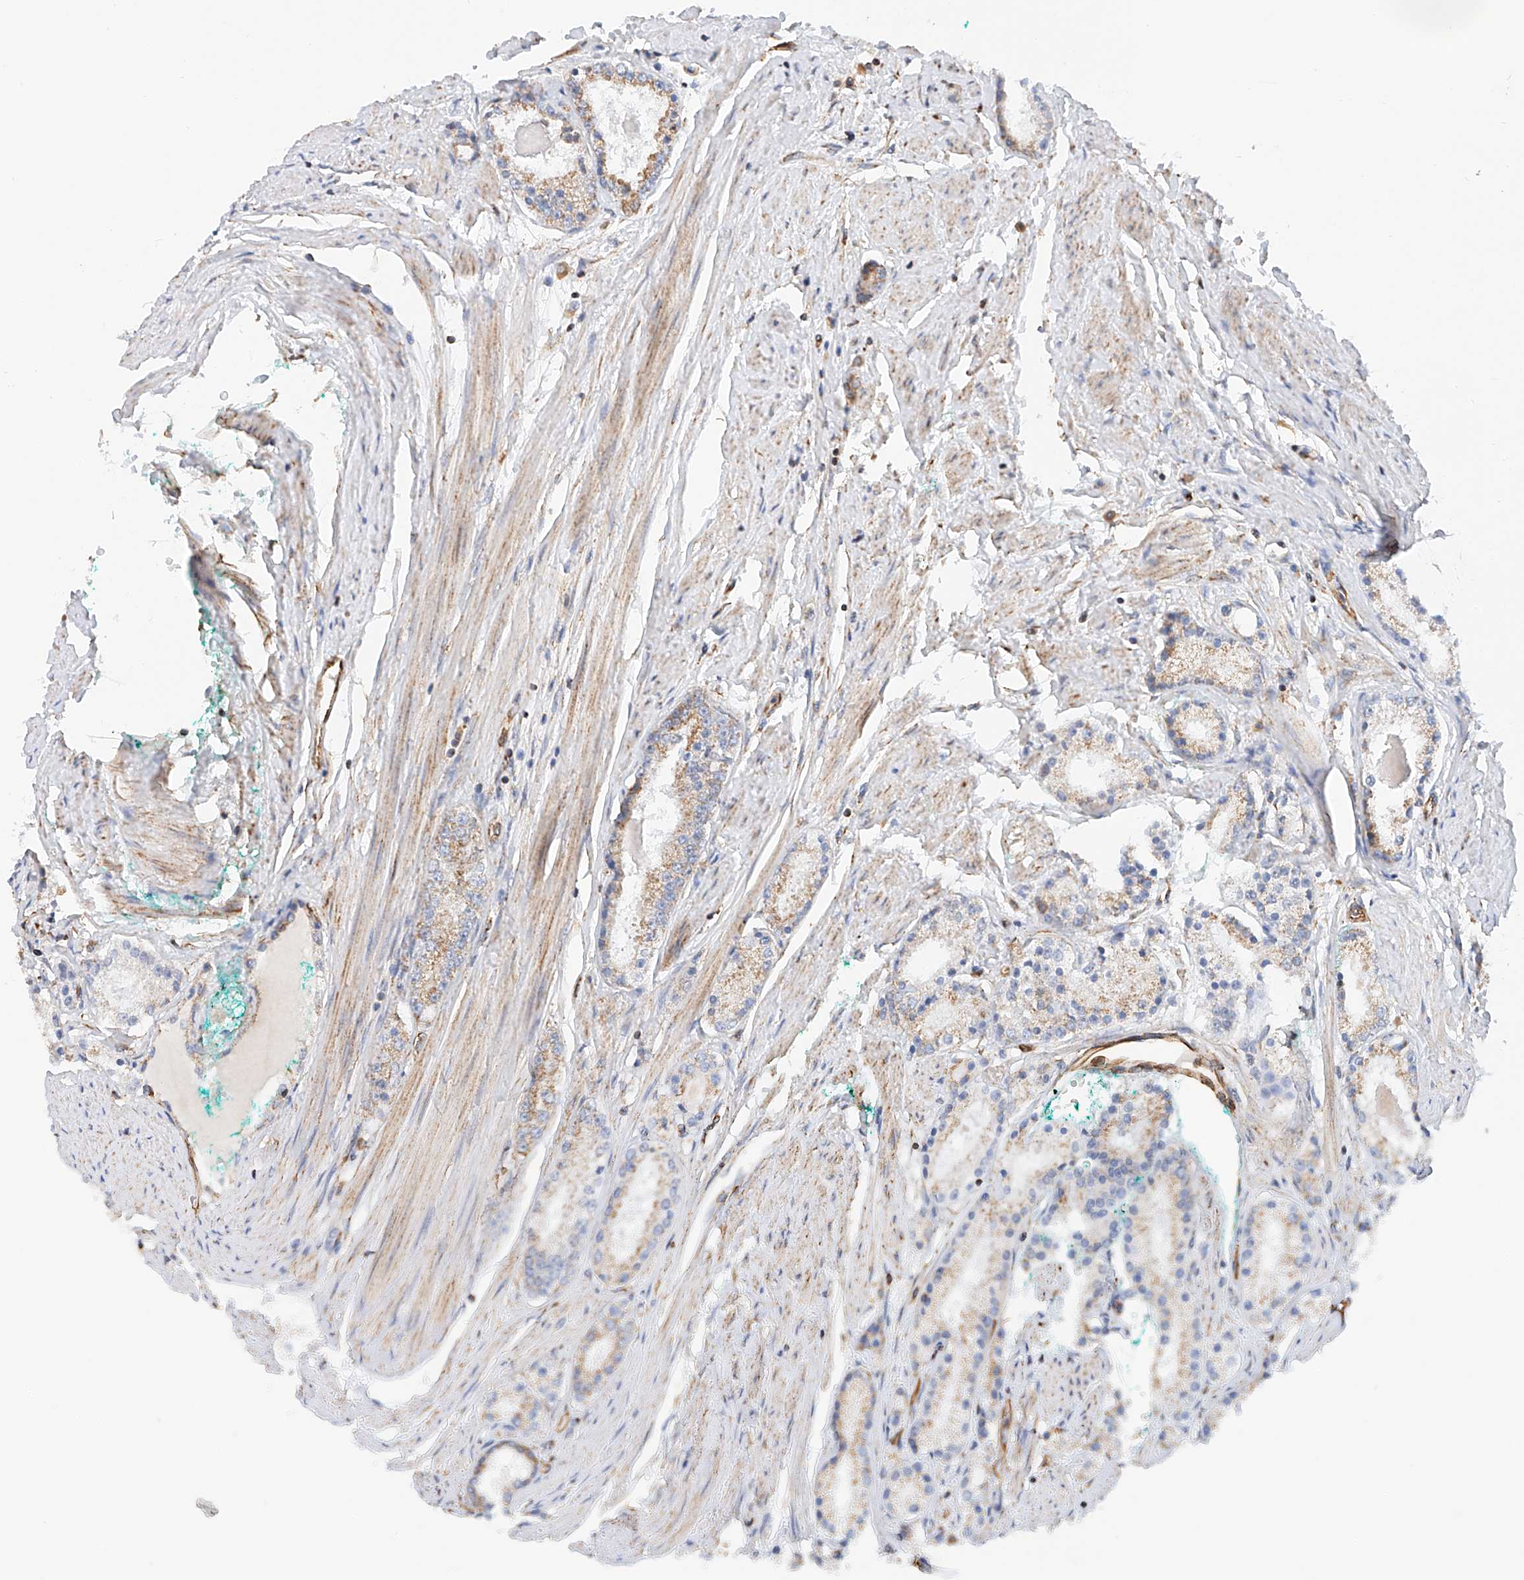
{"staining": {"intensity": "weak", "quantity": "<25%", "location": "cytoplasmic/membranous"}, "tissue": "prostate cancer", "cell_type": "Tumor cells", "image_type": "cancer", "snomed": [{"axis": "morphology", "description": "Adenocarcinoma, Low grade"}, {"axis": "topography", "description": "Prostate"}], "caption": "Human prostate low-grade adenocarcinoma stained for a protein using IHC displays no staining in tumor cells.", "gene": "NDUFV3", "patient": {"sex": "male", "age": 63}}